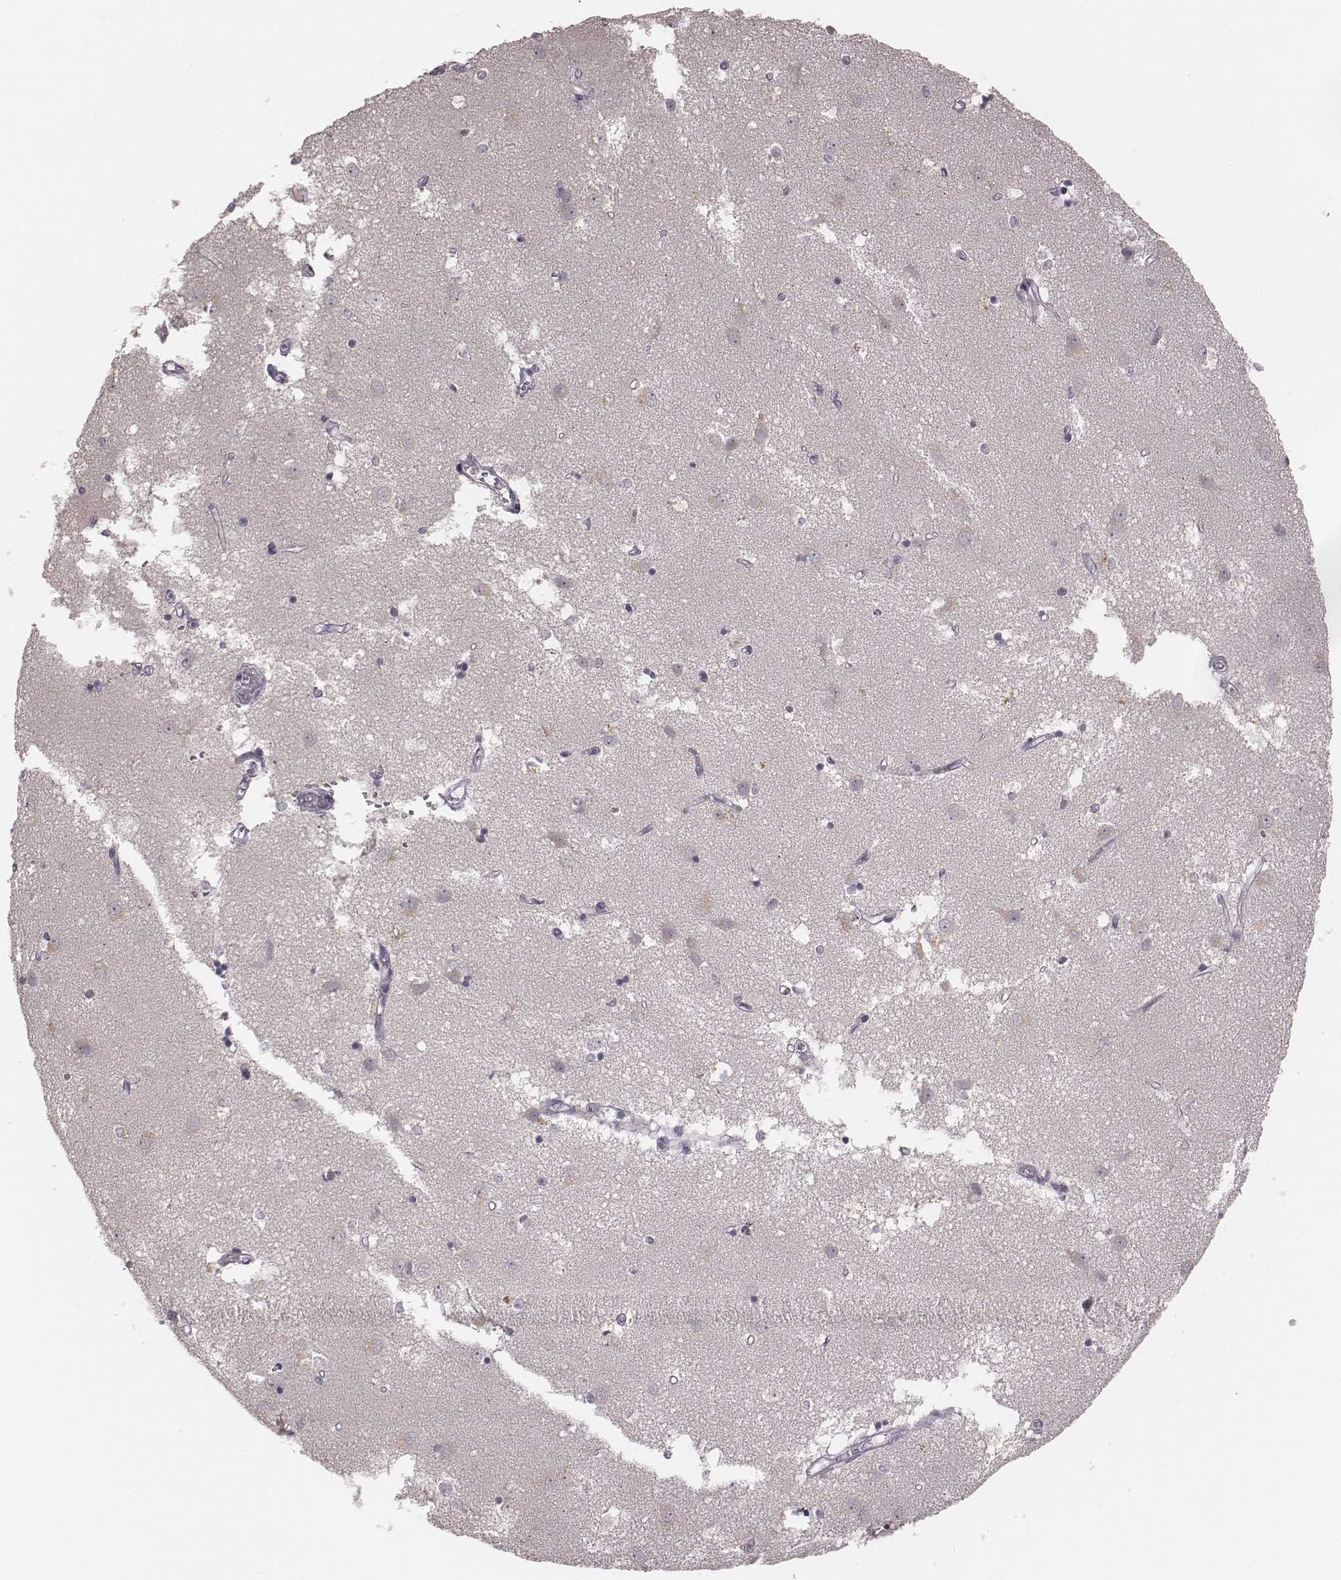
{"staining": {"intensity": "negative", "quantity": "none", "location": "none"}, "tissue": "caudate", "cell_type": "Glial cells", "image_type": "normal", "snomed": [{"axis": "morphology", "description": "Normal tissue, NOS"}, {"axis": "topography", "description": "Lateral ventricle wall"}], "caption": "DAB immunohistochemical staining of unremarkable human caudate reveals no significant staining in glial cells. Brightfield microscopy of IHC stained with DAB (brown) and hematoxylin (blue), captured at high magnification.", "gene": "IQCG", "patient": {"sex": "male", "age": 54}}